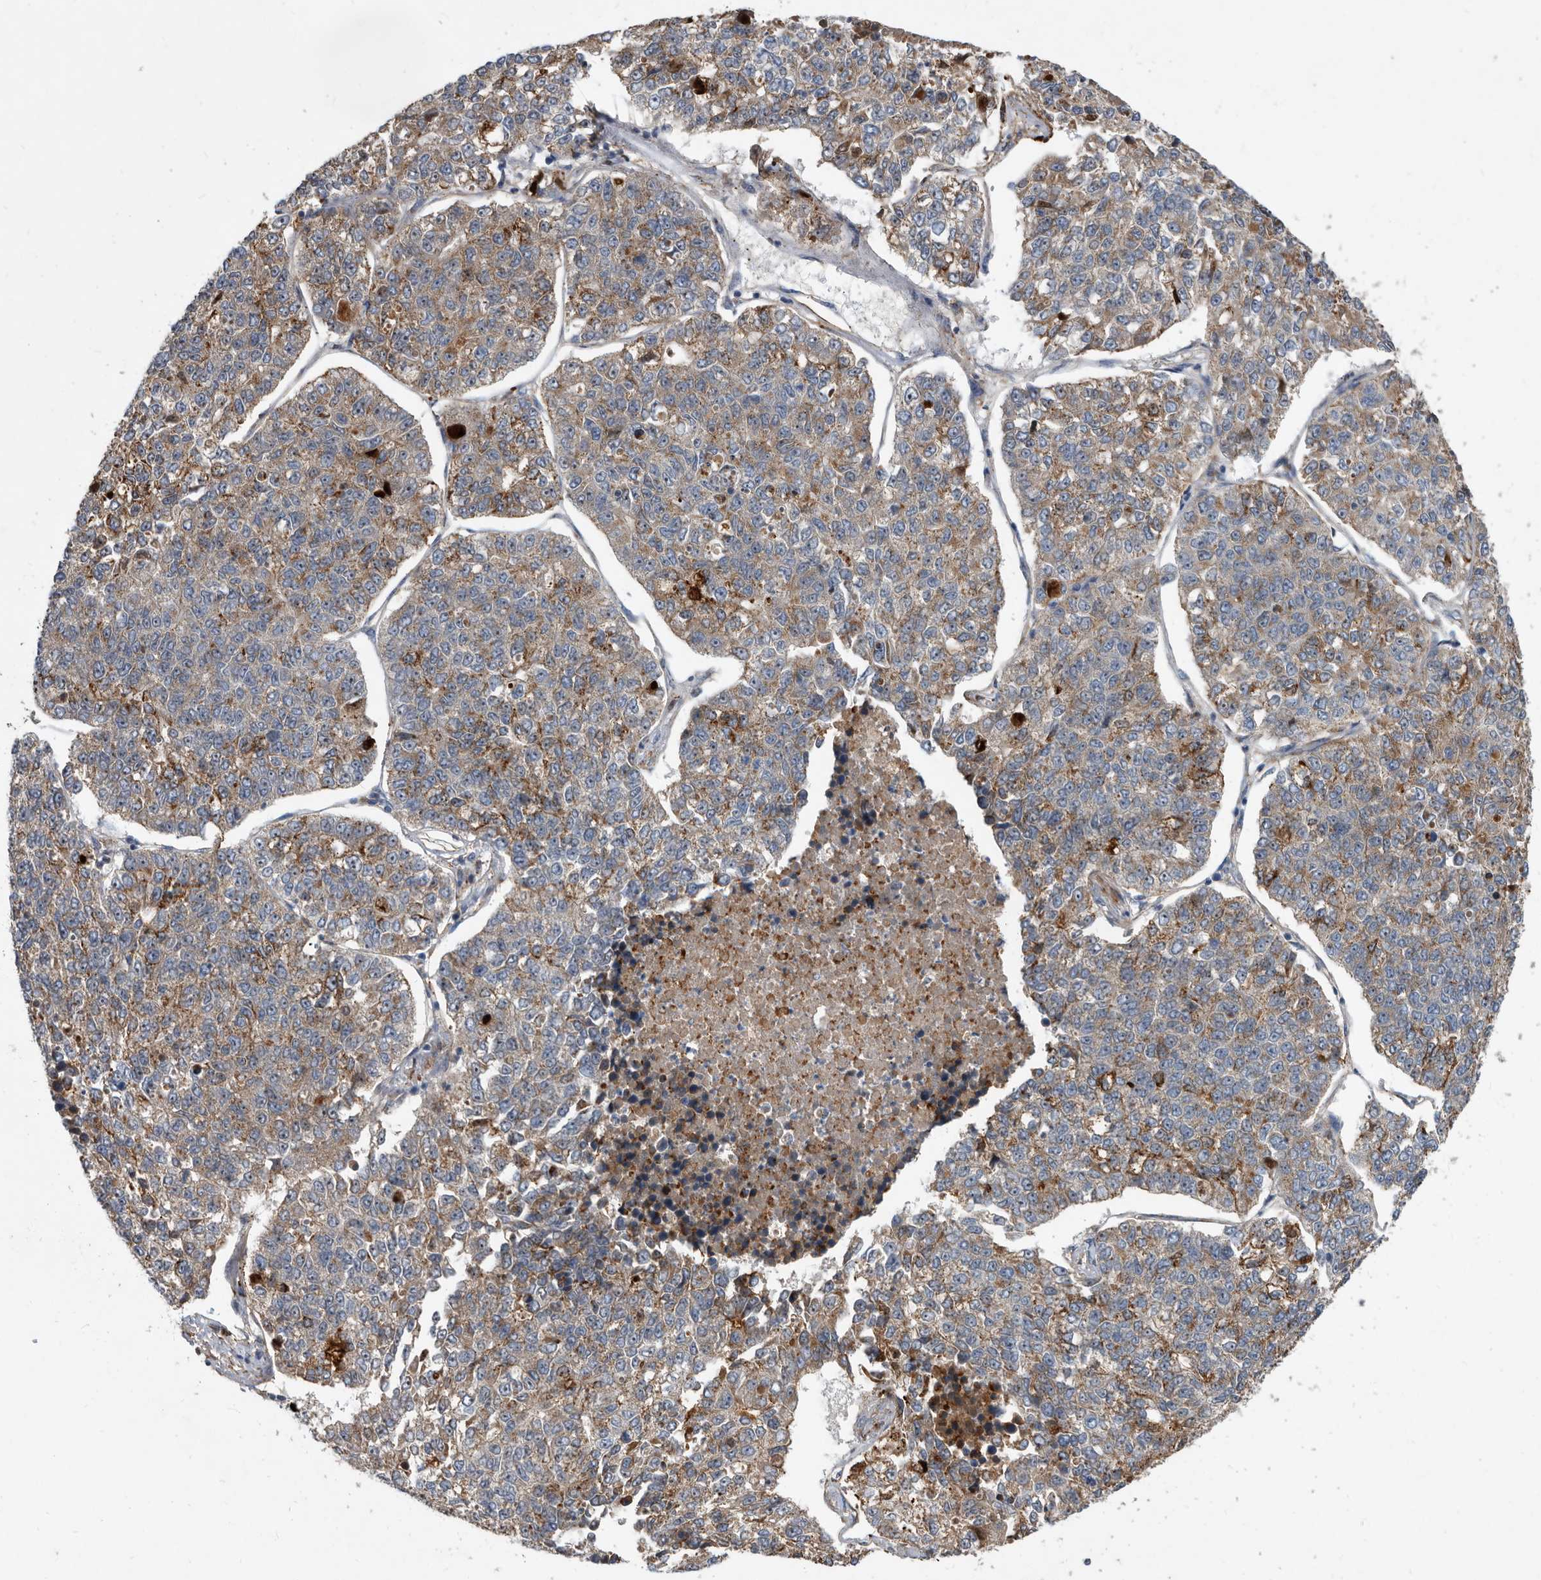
{"staining": {"intensity": "moderate", "quantity": "25%-75%", "location": "cytoplasmic/membranous"}, "tissue": "lung cancer", "cell_type": "Tumor cells", "image_type": "cancer", "snomed": [{"axis": "morphology", "description": "Adenocarcinoma, NOS"}, {"axis": "topography", "description": "Lung"}], "caption": "Immunohistochemical staining of adenocarcinoma (lung) shows moderate cytoplasmic/membranous protein staining in approximately 25%-75% of tumor cells.", "gene": "PI15", "patient": {"sex": "male", "age": 49}}